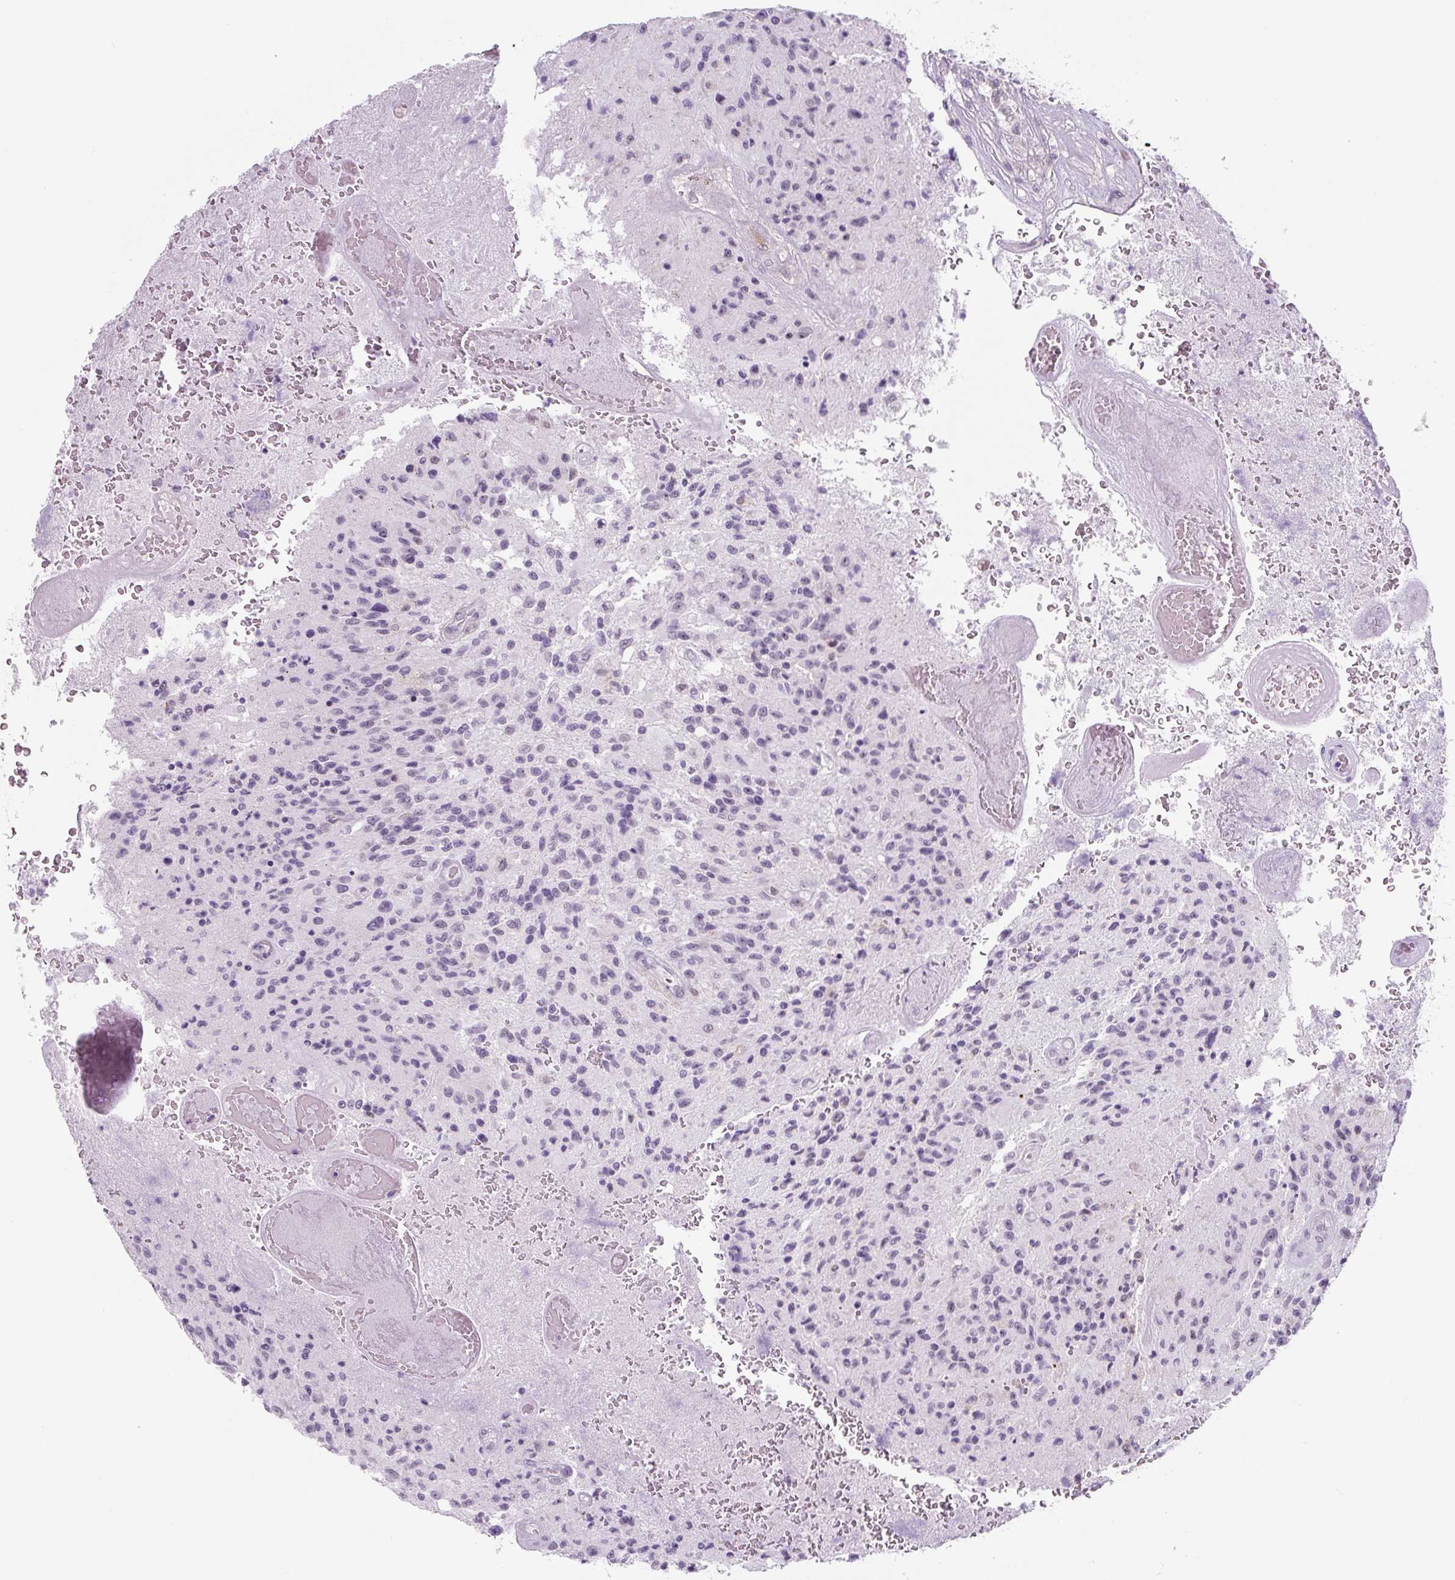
{"staining": {"intensity": "negative", "quantity": "none", "location": "none"}, "tissue": "glioma", "cell_type": "Tumor cells", "image_type": "cancer", "snomed": [{"axis": "morphology", "description": "Normal tissue, NOS"}, {"axis": "morphology", "description": "Glioma, malignant, High grade"}, {"axis": "topography", "description": "Cerebral cortex"}], "caption": "Immunohistochemical staining of human malignant glioma (high-grade) exhibits no significant positivity in tumor cells.", "gene": "TNFRSF8", "patient": {"sex": "male", "age": 56}}